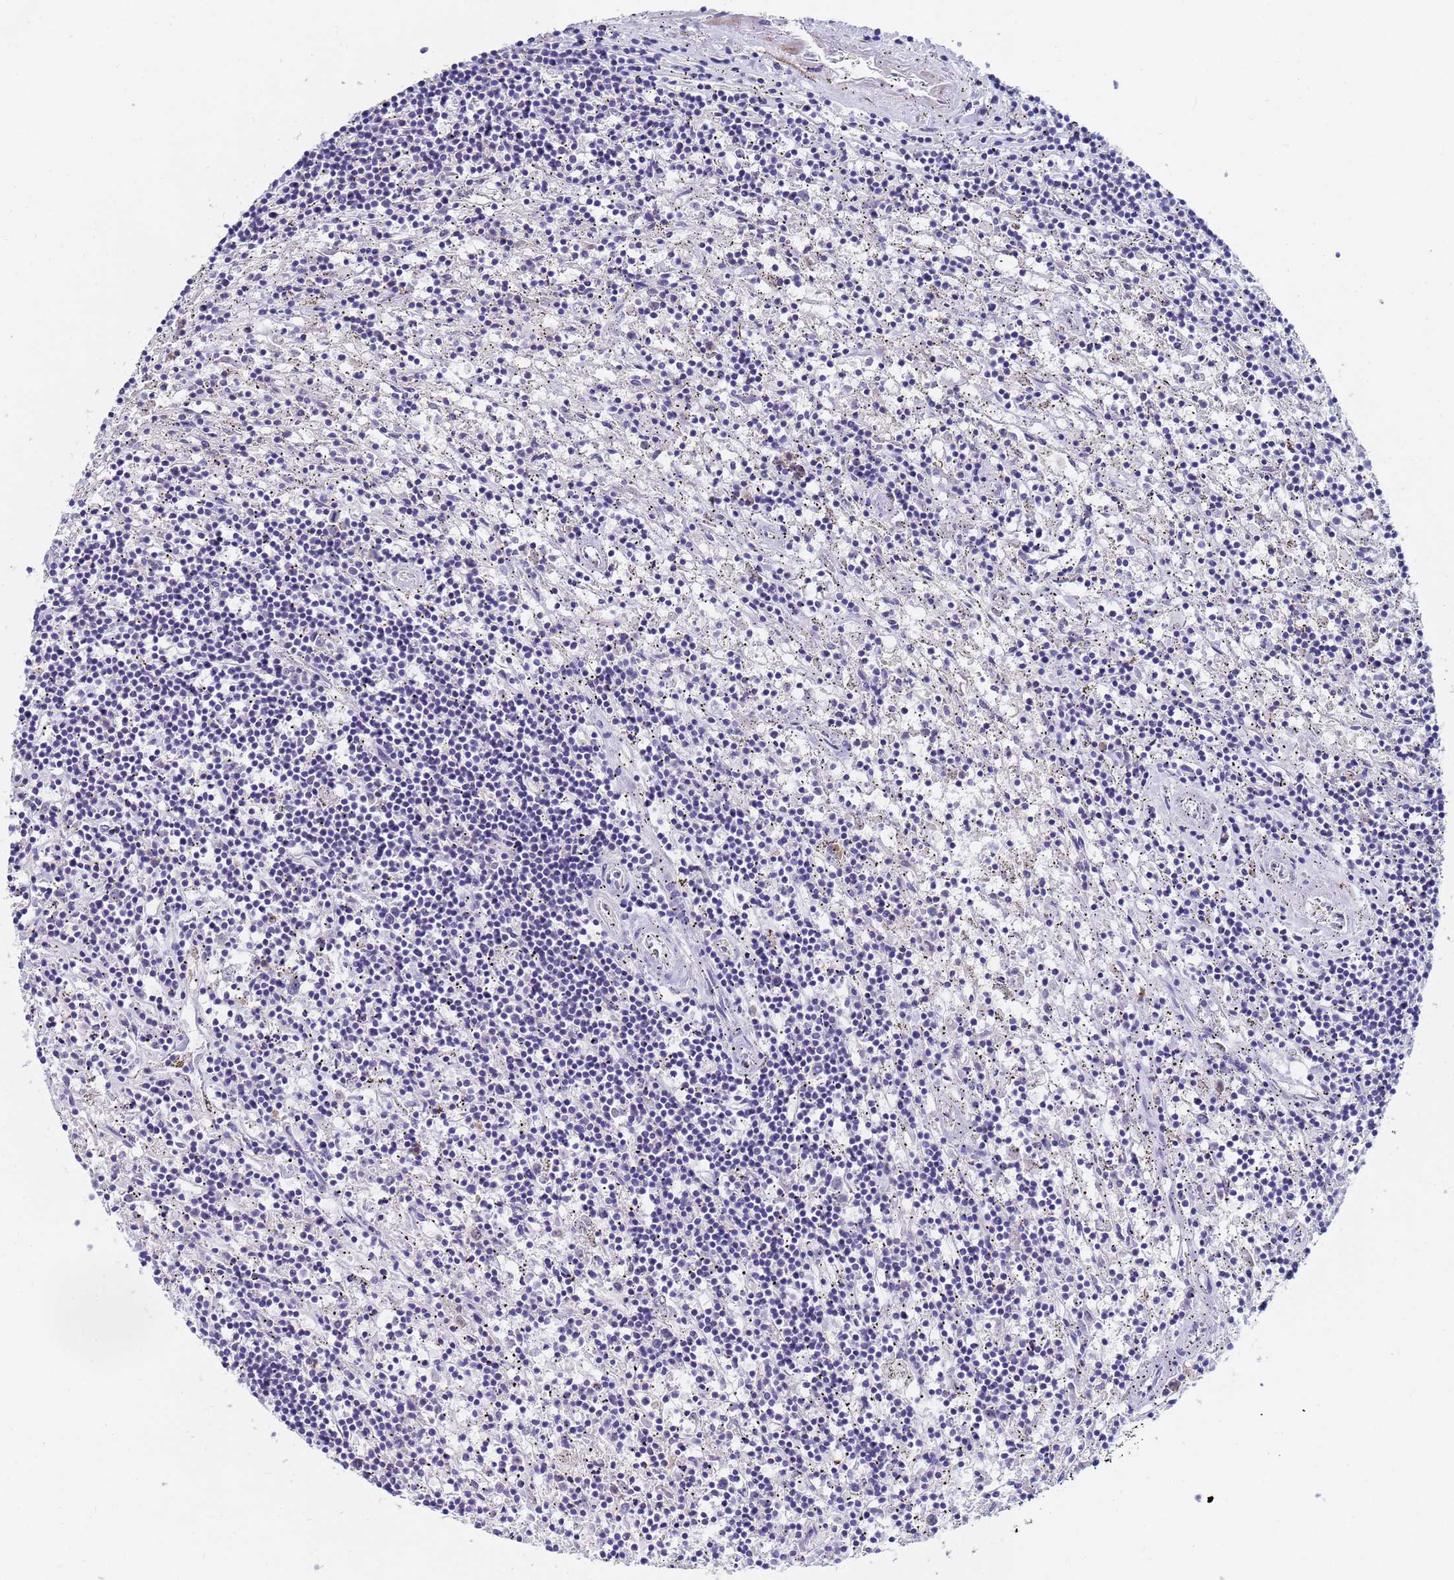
{"staining": {"intensity": "negative", "quantity": "none", "location": "none"}, "tissue": "lymphoma", "cell_type": "Tumor cells", "image_type": "cancer", "snomed": [{"axis": "morphology", "description": "Malignant lymphoma, non-Hodgkin's type, Low grade"}, {"axis": "topography", "description": "Spleen"}], "caption": "The image reveals no significant positivity in tumor cells of low-grade malignant lymphoma, non-Hodgkin's type. (DAB immunohistochemistry (IHC) with hematoxylin counter stain).", "gene": "UBE2O", "patient": {"sex": "male", "age": 76}}